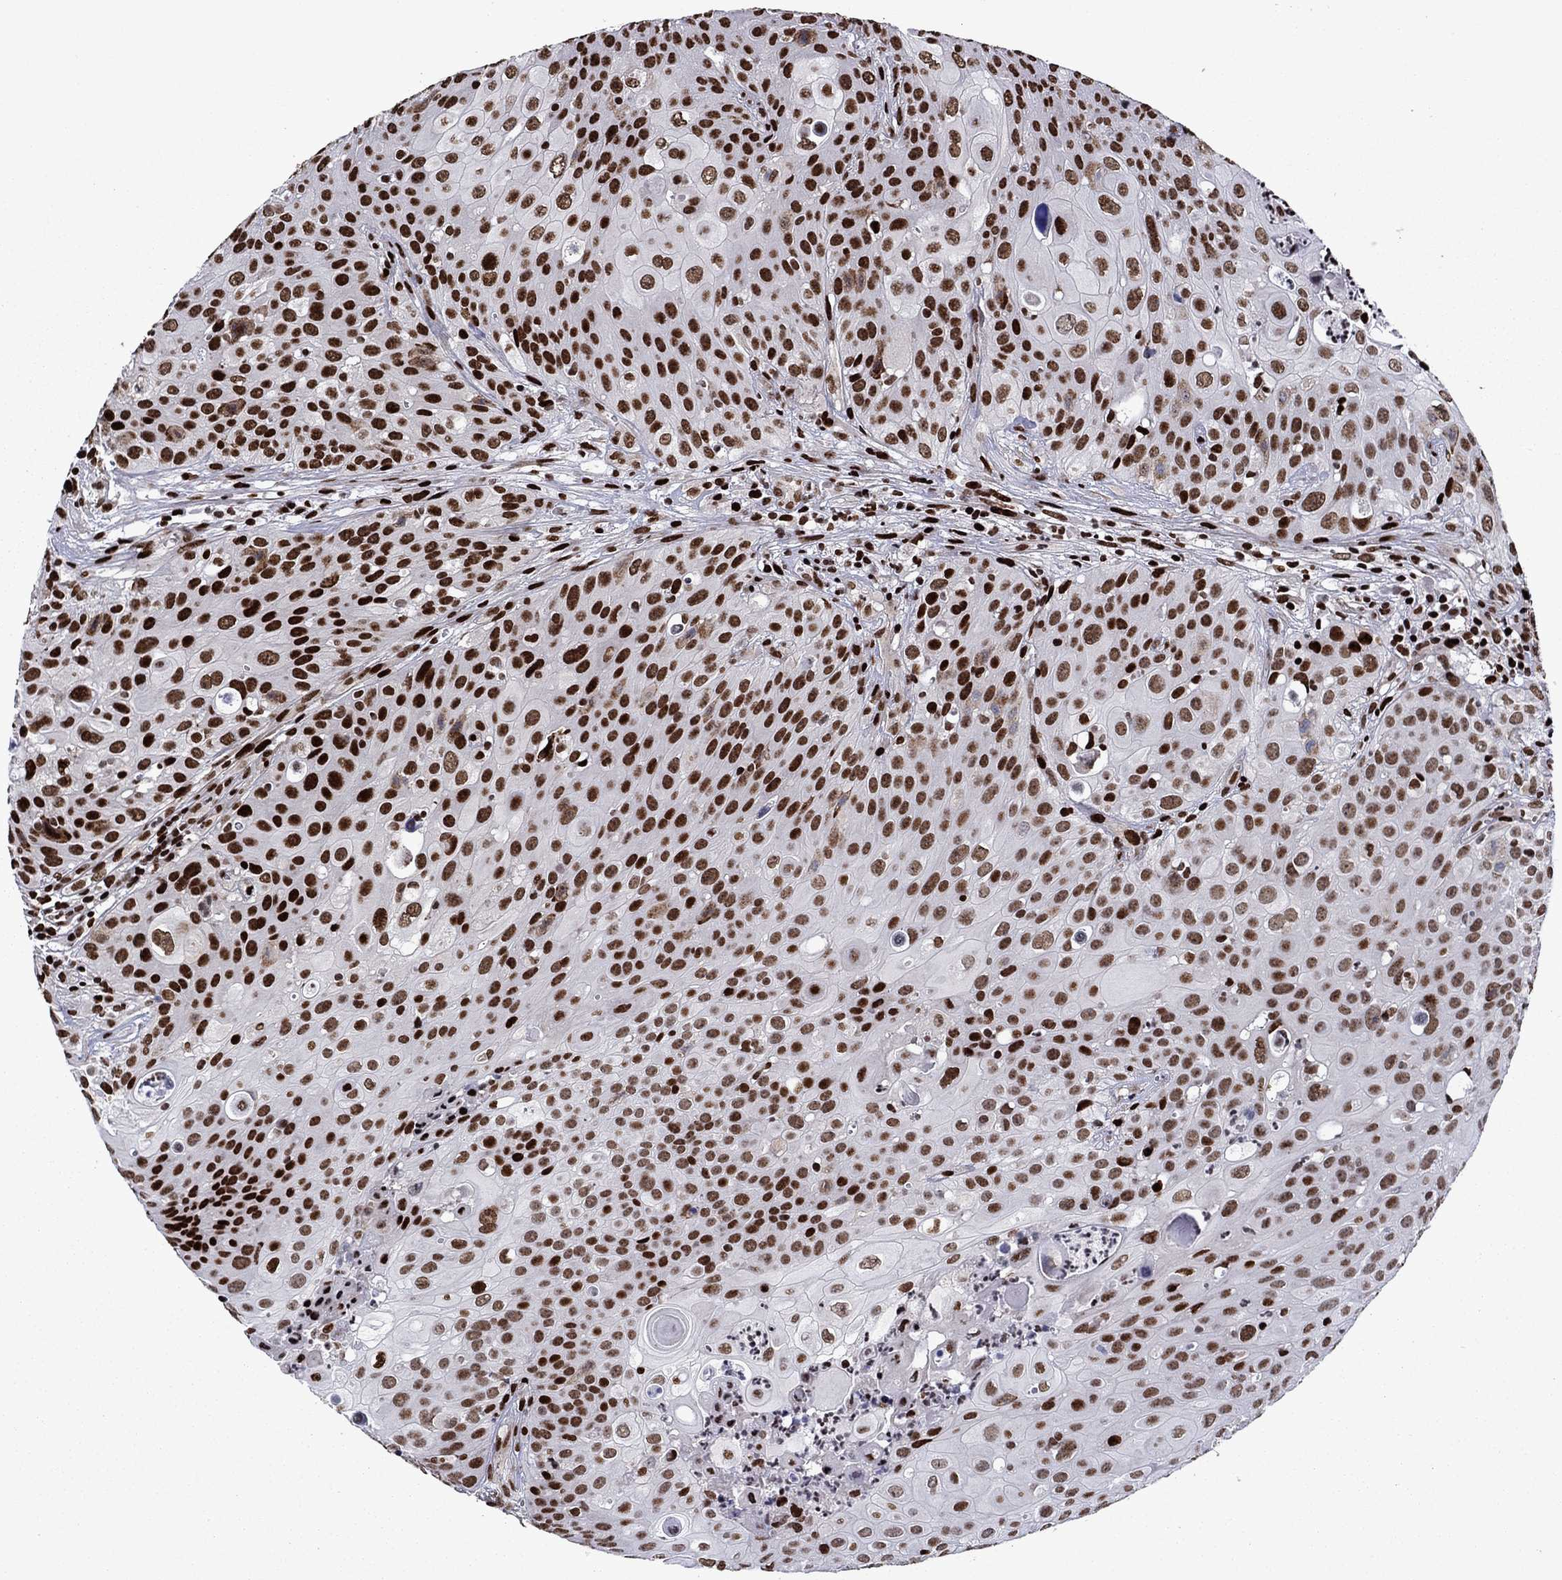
{"staining": {"intensity": "strong", "quantity": ">75%", "location": "nuclear"}, "tissue": "urothelial cancer", "cell_type": "Tumor cells", "image_type": "cancer", "snomed": [{"axis": "morphology", "description": "Urothelial carcinoma, High grade"}, {"axis": "topography", "description": "Urinary bladder"}], "caption": "Protein staining of urothelial cancer tissue reveals strong nuclear staining in approximately >75% of tumor cells.", "gene": "LIMK1", "patient": {"sex": "female", "age": 79}}